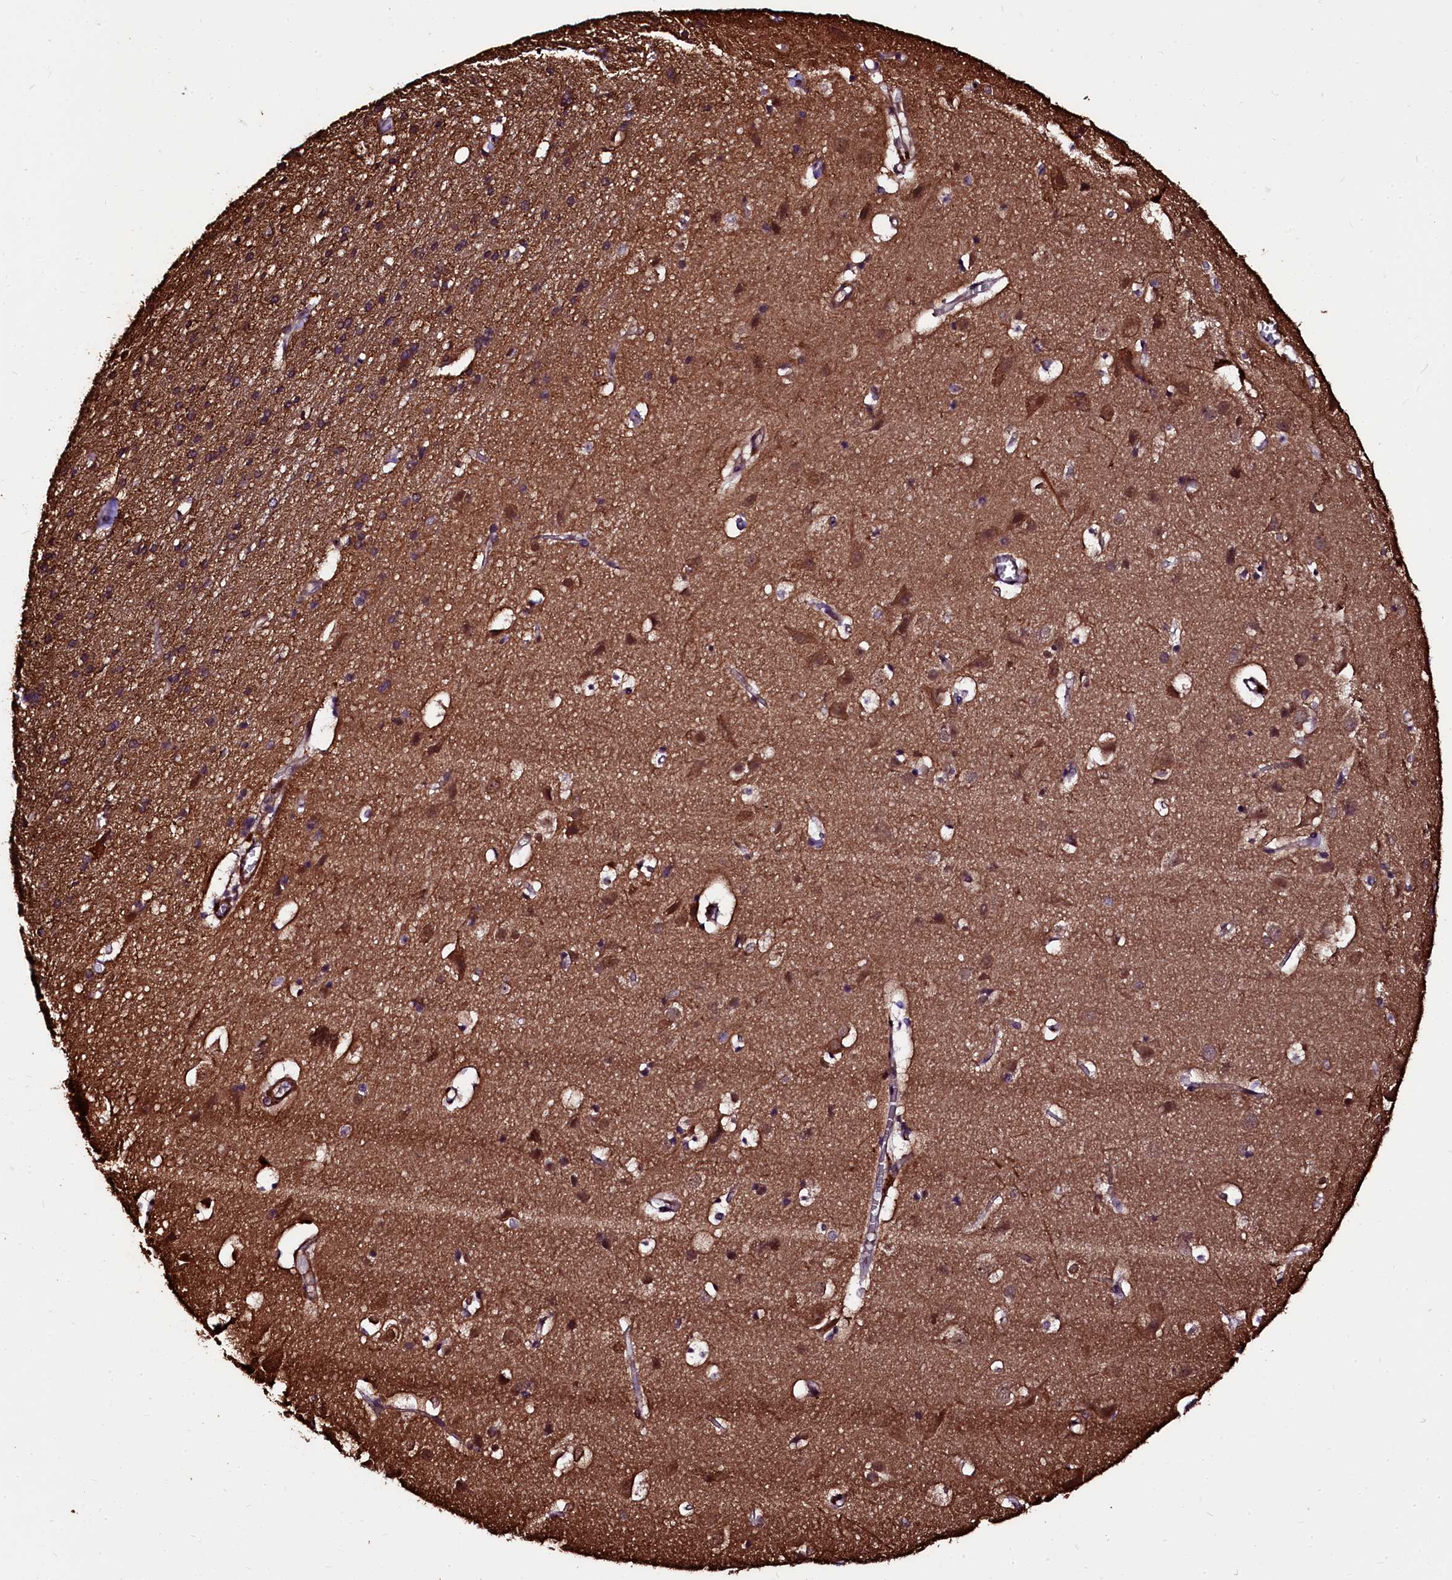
{"staining": {"intensity": "moderate", "quantity": ">75%", "location": "cytoplasmic/membranous"}, "tissue": "cerebral cortex", "cell_type": "Endothelial cells", "image_type": "normal", "snomed": [{"axis": "morphology", "description": "Normal tissue, NOS"}, {"axis": "topography", "description": "Cerebral cortex"}], "caption": "High-magnification brightfield microscopy of normal cerebral cortex stained with DAB (brown) and counterstained with hematoxylin (blue). endothelial cells exhibit moderate cytoplasmic/membranous positivity is seen in approximately>75% of cells. Using DAB (brown) and hematoxylin (blue) stains, captured at high magnification using brightfield microscopy.", "gene": "N4BP1", "patient": {"sex": "male", "age": 54}}